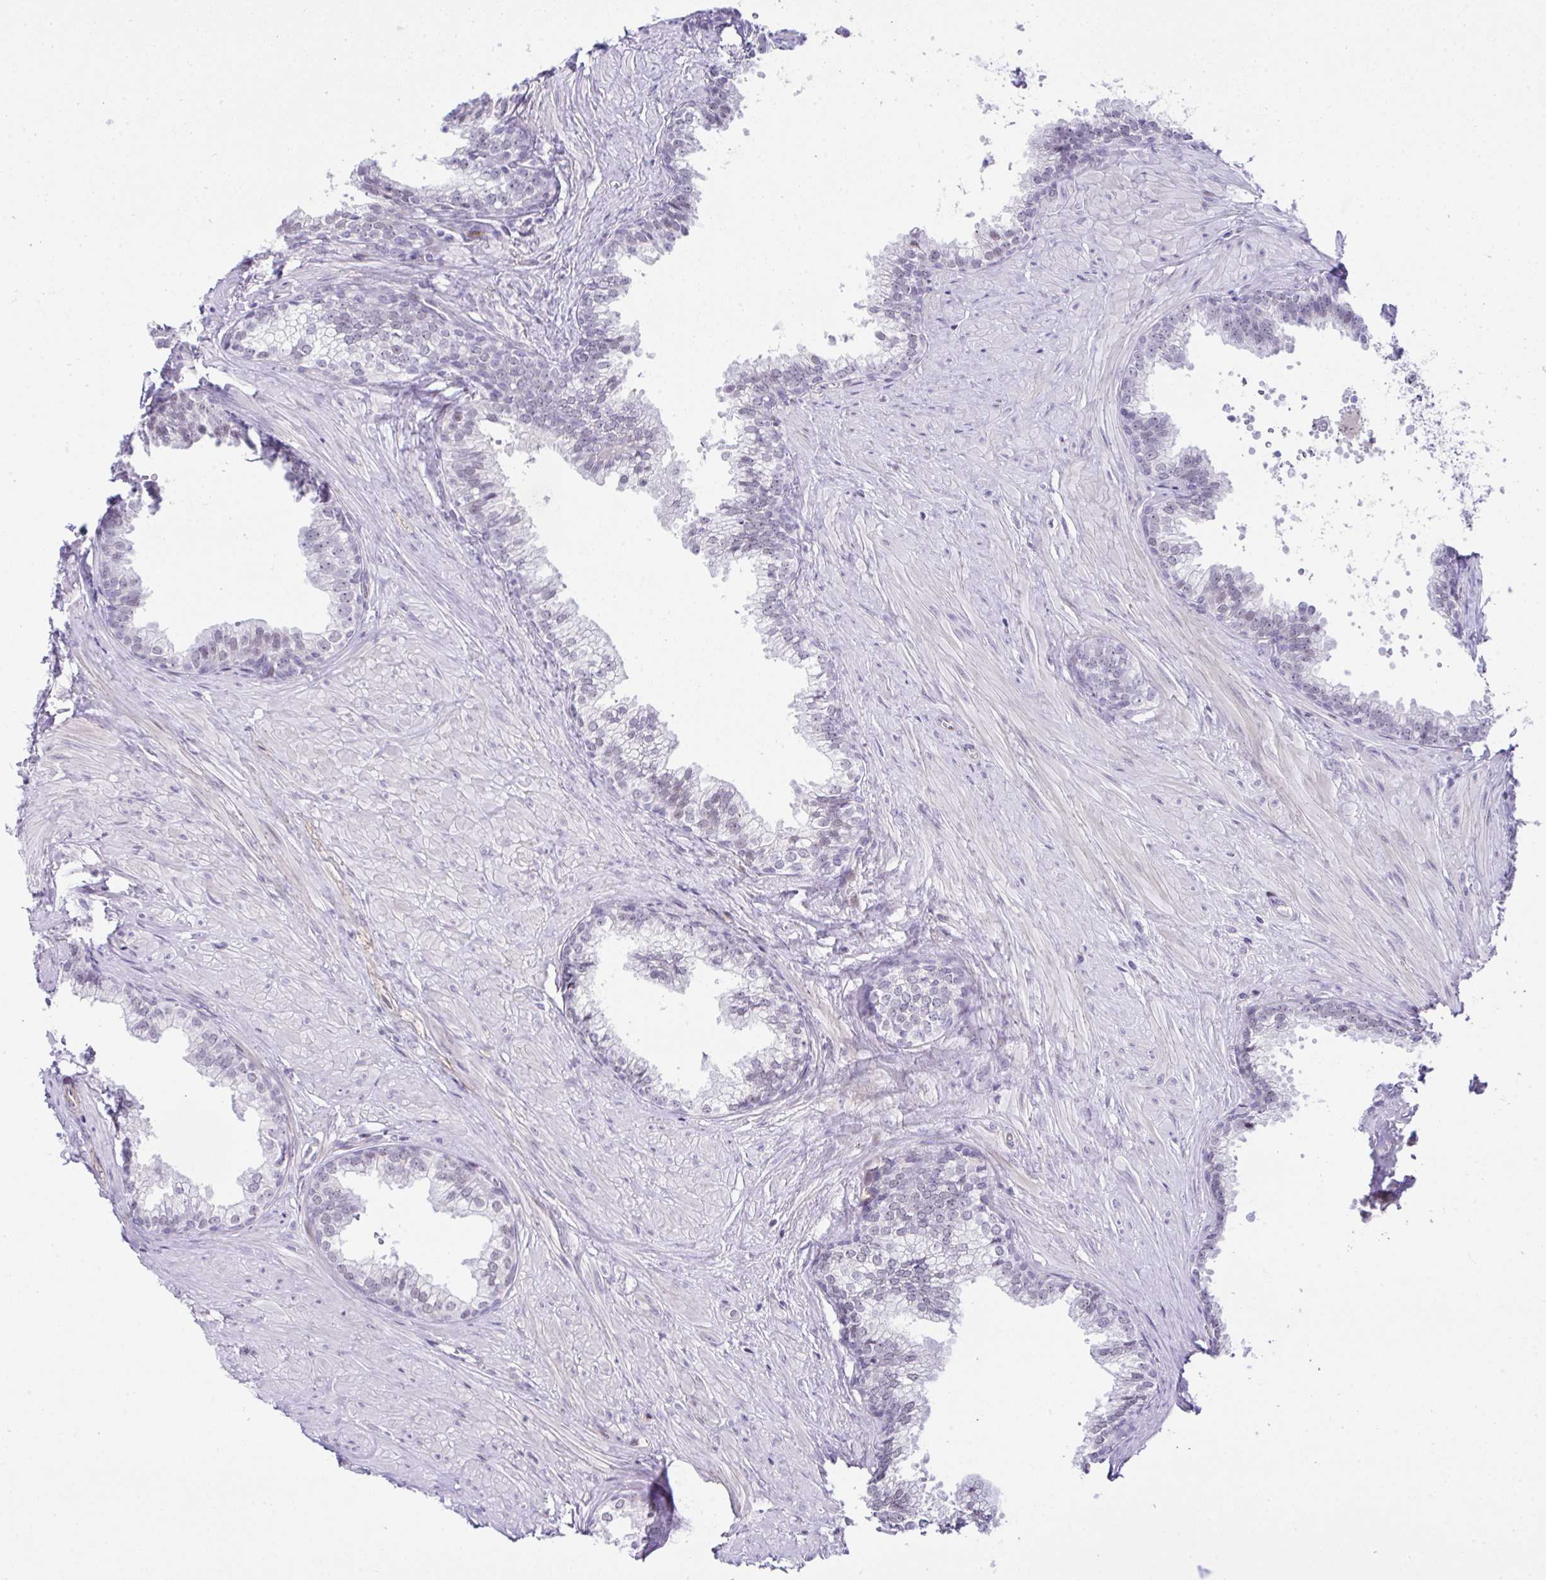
{"staining": {"intensity": "negative", "quantity": "none", "location": "none"}, "tissue": "prostate", "cell_type": "Glandular cells", "image_type": "normal", "snomed": [{"axis": "morphology", "description": "Normal tissue, NOS"}, {"axis": "topography", "description": "Prostate"}, {"axis": "topography", "description": "Peripheral nerve tissue"}], "caption": "Immunohistochemistry (IHC) photomicrograph of benign human prostate stained for a protein (brown), which reveals no expression in glandular cells. Brightfield microscopy of immunohistochemistry stained with DAB (3,3'-diaminobenzidine) (brown) and hematoxylin (blue), captured at high magnification.", "gene": "FBXO34", "patient": {"sex": "male", "age": 55}}